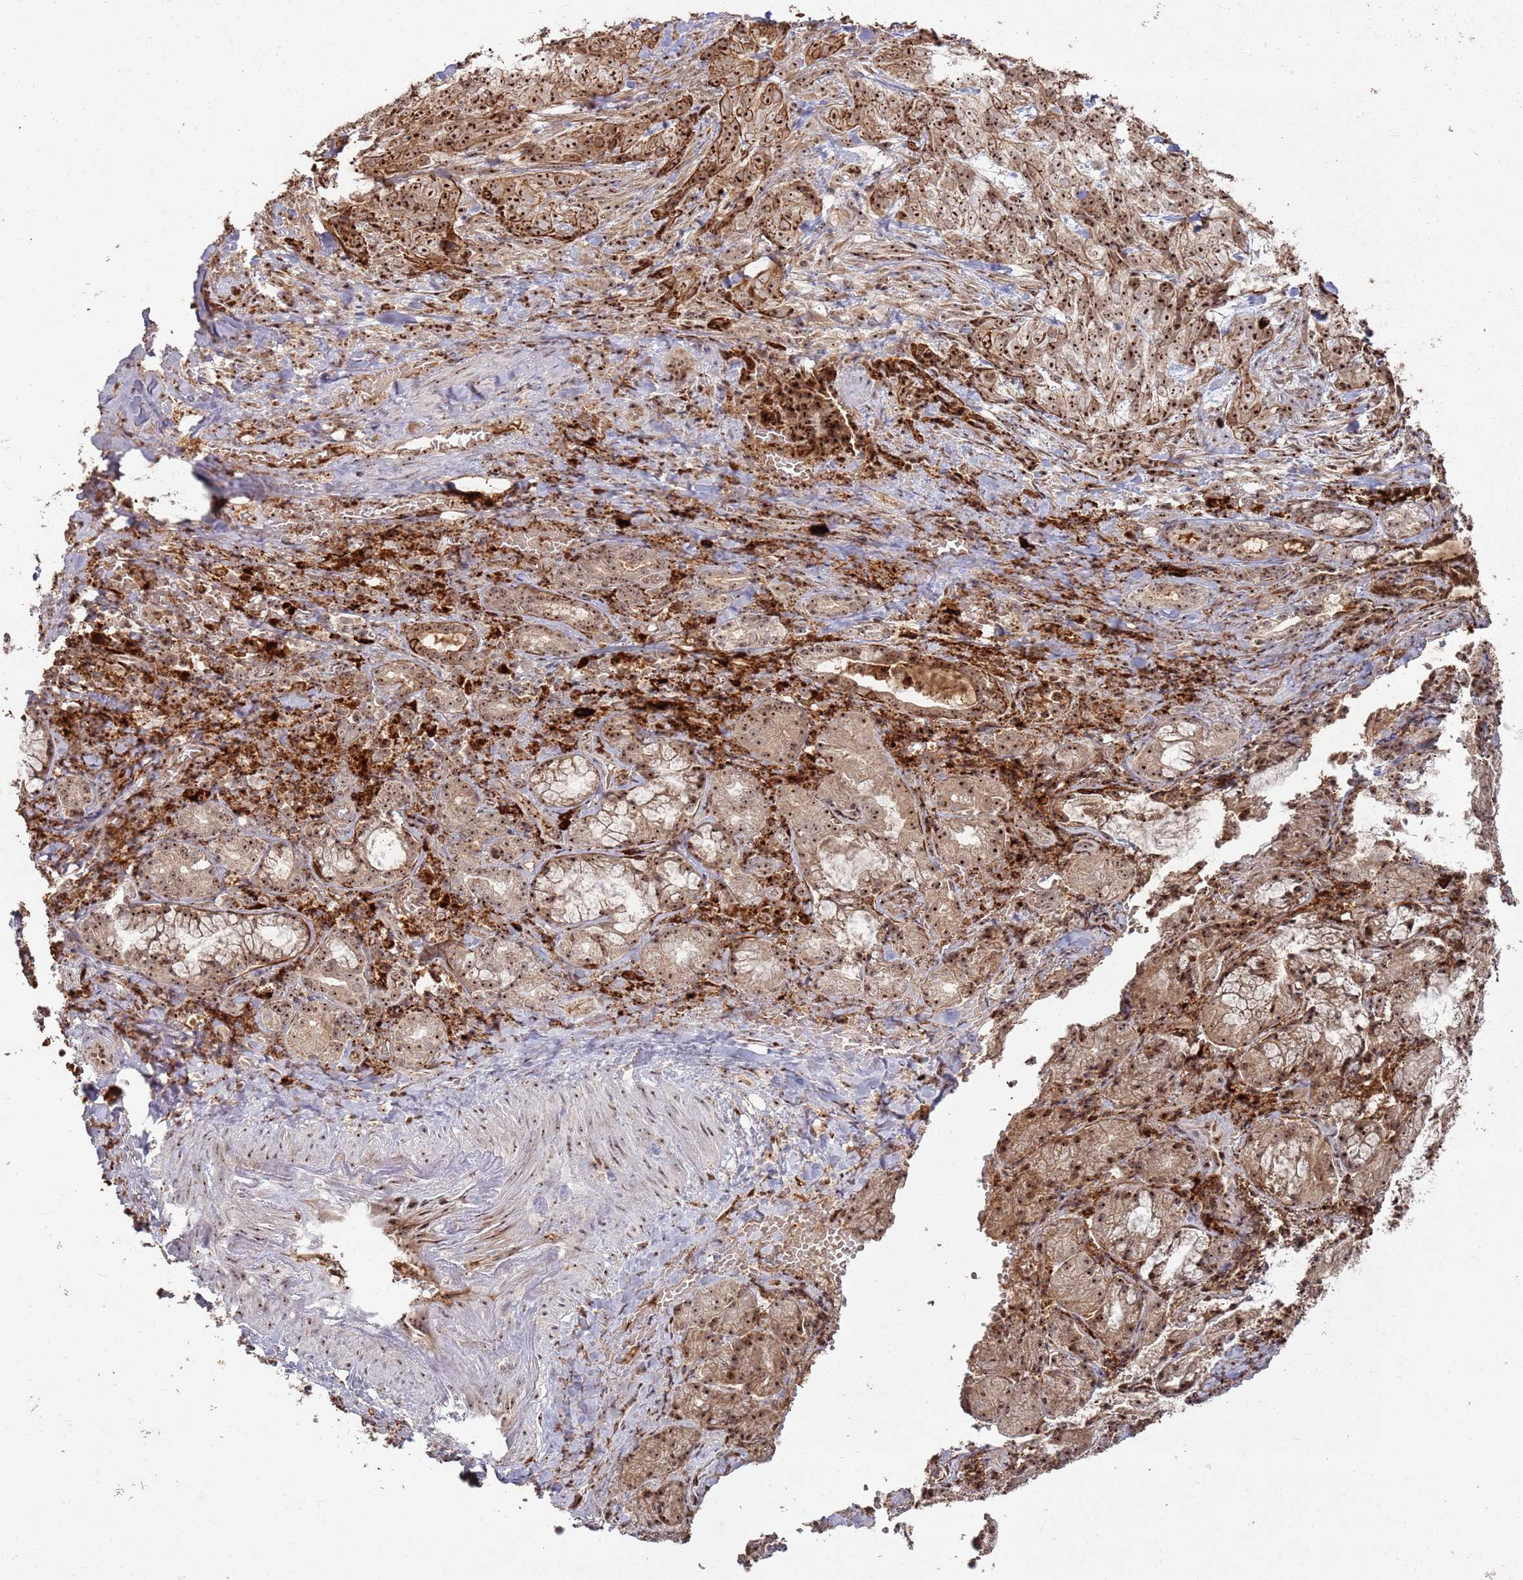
{"staining": {"intensity": "moderate", "quantity": ">75%", "location": "cytoplasmic/membranous"}, "tissue": "adipose tissue", "cell_type": "Adipocytes", "image_type": "normal", "snomed": [{"axis": "morphology", "description": "Normal tissue, NOS"}, {"axis": "morphology", "description": "Basal cell carcinoma"}, {"axis": "topography", "description": "Cartilage tissue"}, {"axis": "topography", "description": "Nasopharynx"}, {"axis": "topography", "description": "Oral tissue"}], "caption": "Protein staining displays moderate cytoplasmic/membranous staining in about >75% of adipocytes in benign adipose tissue.", "gene": "UTP11", "patient": {"sex": "female", "age": 77}}